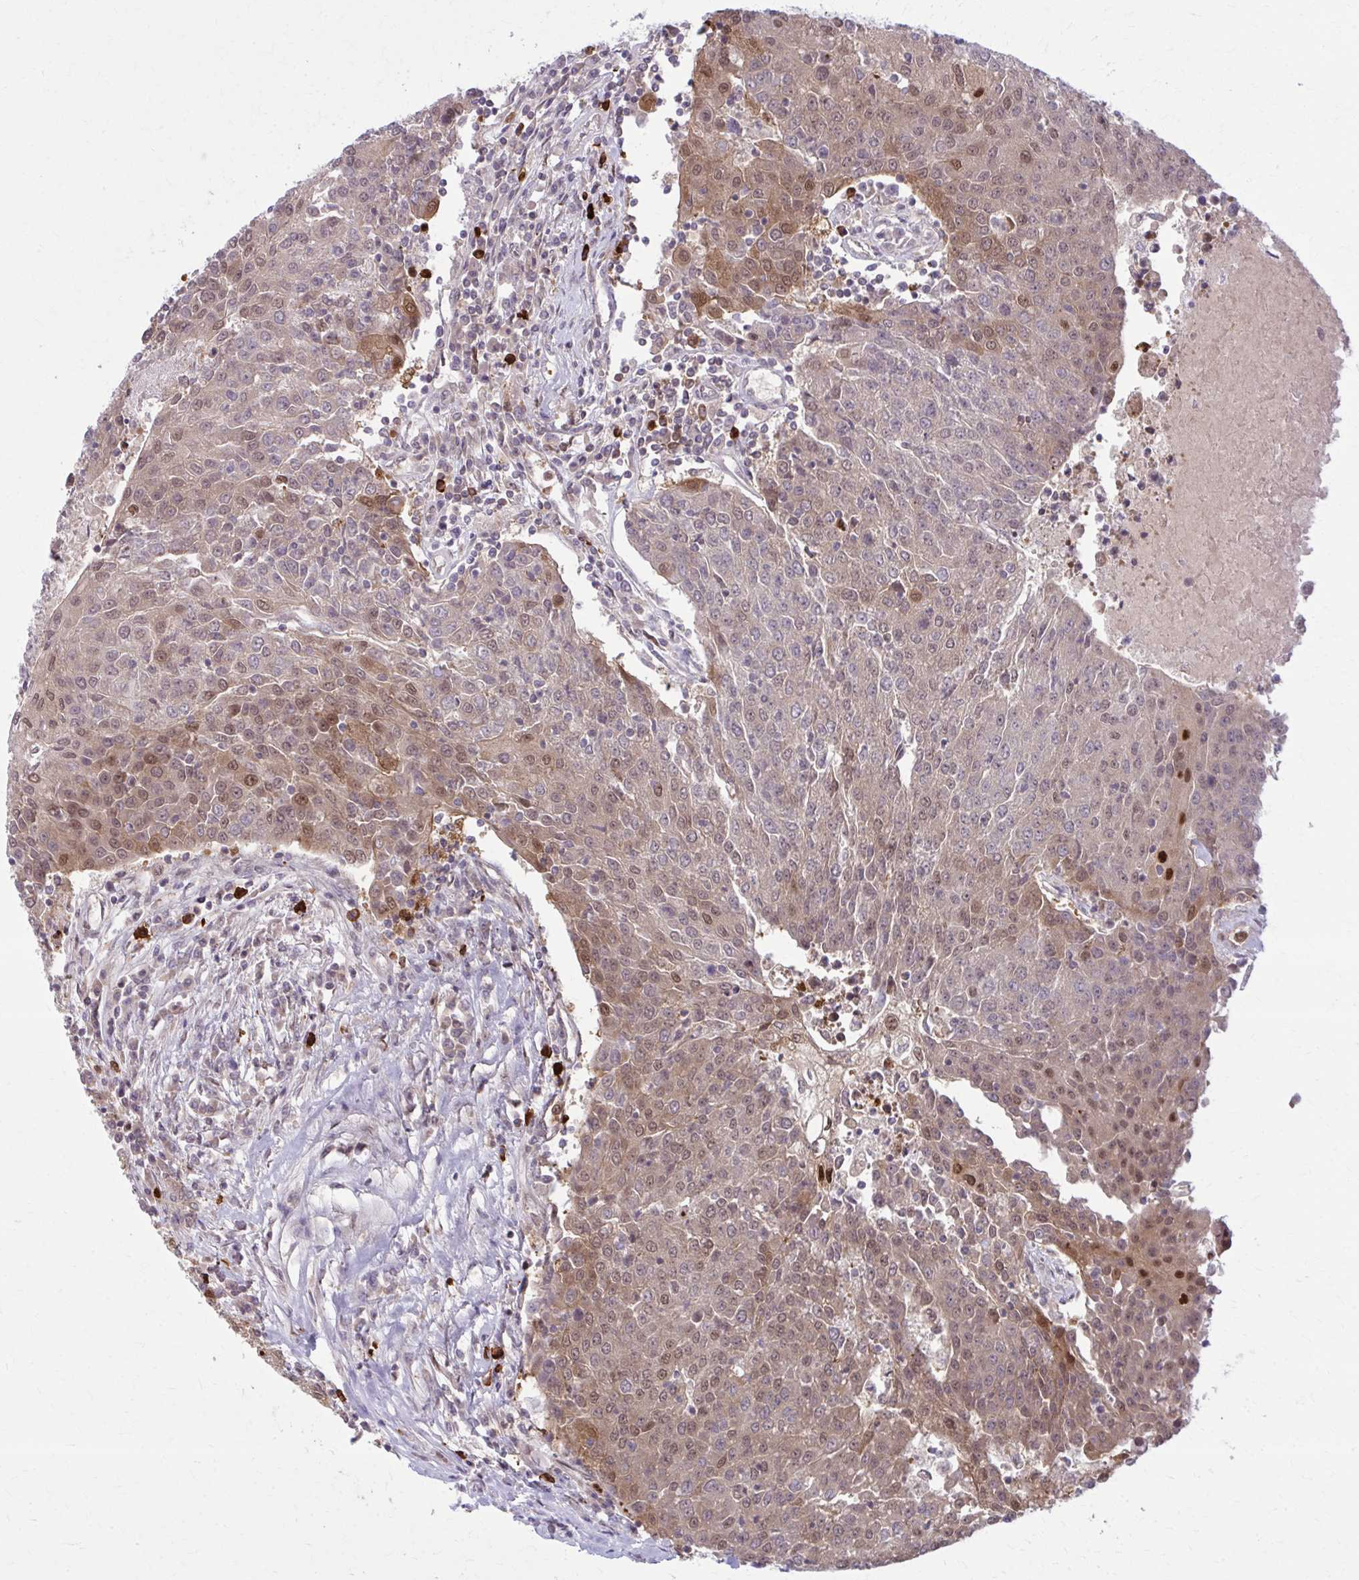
{"staining": {"intensity": "moderate", "quantity": "25%-75%", "location": "cytoplasmic/membranous,nuclear"}, "tissue": "urothelial cancer", "cell_type": "Tumor cells", "image_type": "cancer", "snomed": [{"axis": "morphology", "description": "Urothelial carcinoma, High grade"}, {"axis": "topography", "description": "Urinary bladder"}], "caption": "A brown stain labels moderate cytoplasmic/membranous and nuclear positivity of a protein in human urothelial carcinoma (high-grade) tumor cells.", "gene": "ZNF559", "patient": {"sex": "female", "age": 85}}